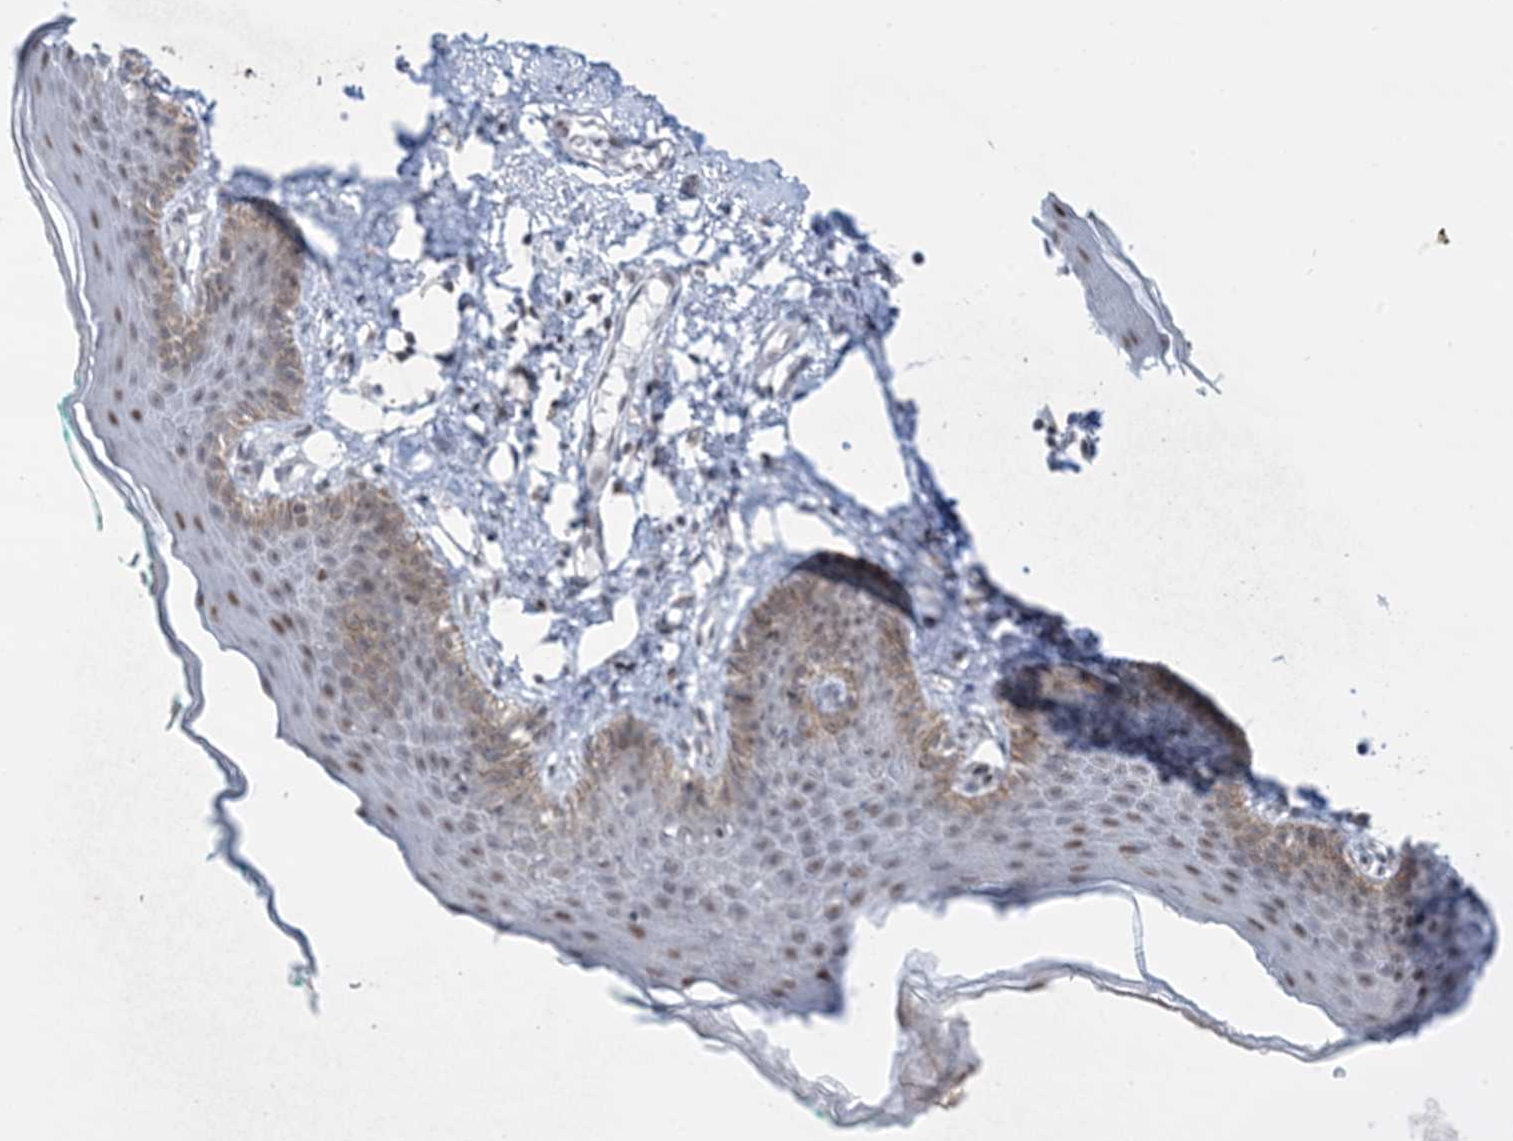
{"staining": {"intensity": "moderate", "quantity": ">75%", "location": "cytoplasmic/membranous,nuclear"}, "tissue": "skin", "cell_type": "Epidermal cells", "image_type": "normal", "snomed": [{"axis": "morphology", "description": "Normal tissue, NOS"}, {"axis": "topography", "description": "Vulva"}], "caption": "An image of skin stained for a protein demonstrates moderate cytoplasmic/membranous,nuclear brown staining in epidermal cells.", "gene": "TFPT", "patient": {"sex": "female", "age": 66}}